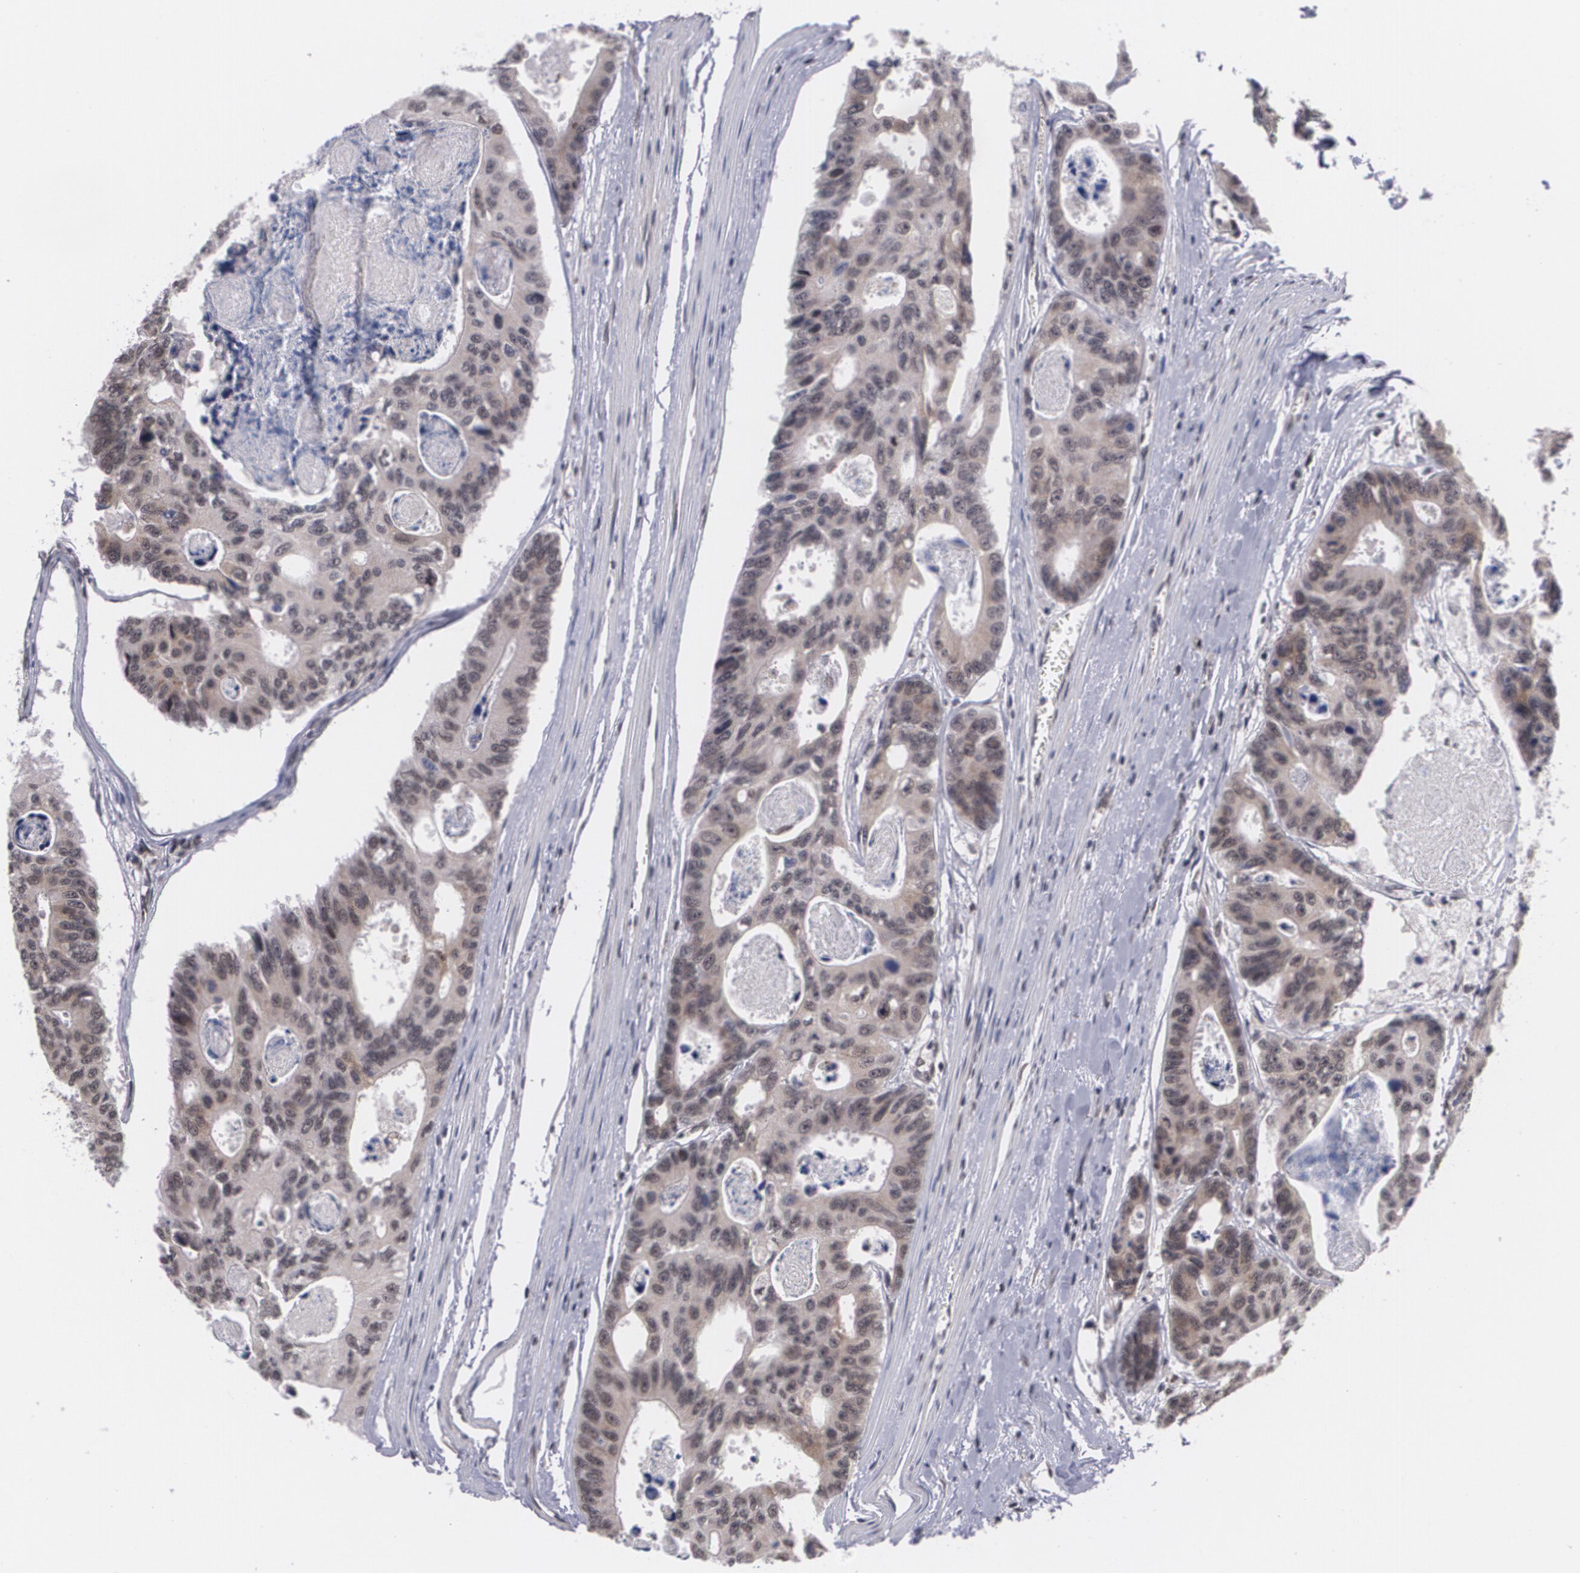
{"staining": {"intensity": "weak", "quantity": "<25%", "location": "cytoplasmic/membranous,nuclear"}, "tissue": "colorectal cancer", "cell_type": "Tumor cells", "image_type": "cancer", "snomed": [{"axis": "morphology", "description": "Adenocarcinoma, NOS"}, {"axis": "topography", "description": "Colon"}], "caption": "Histopathology image shows no protein expression in tumor cells of adenocarcinoma (colorectal) tissue. (DAB immunohistochemistry (IHC), high magnification).", "gene": "ALX1", "patient": {"sex": "female", "age": 86}}